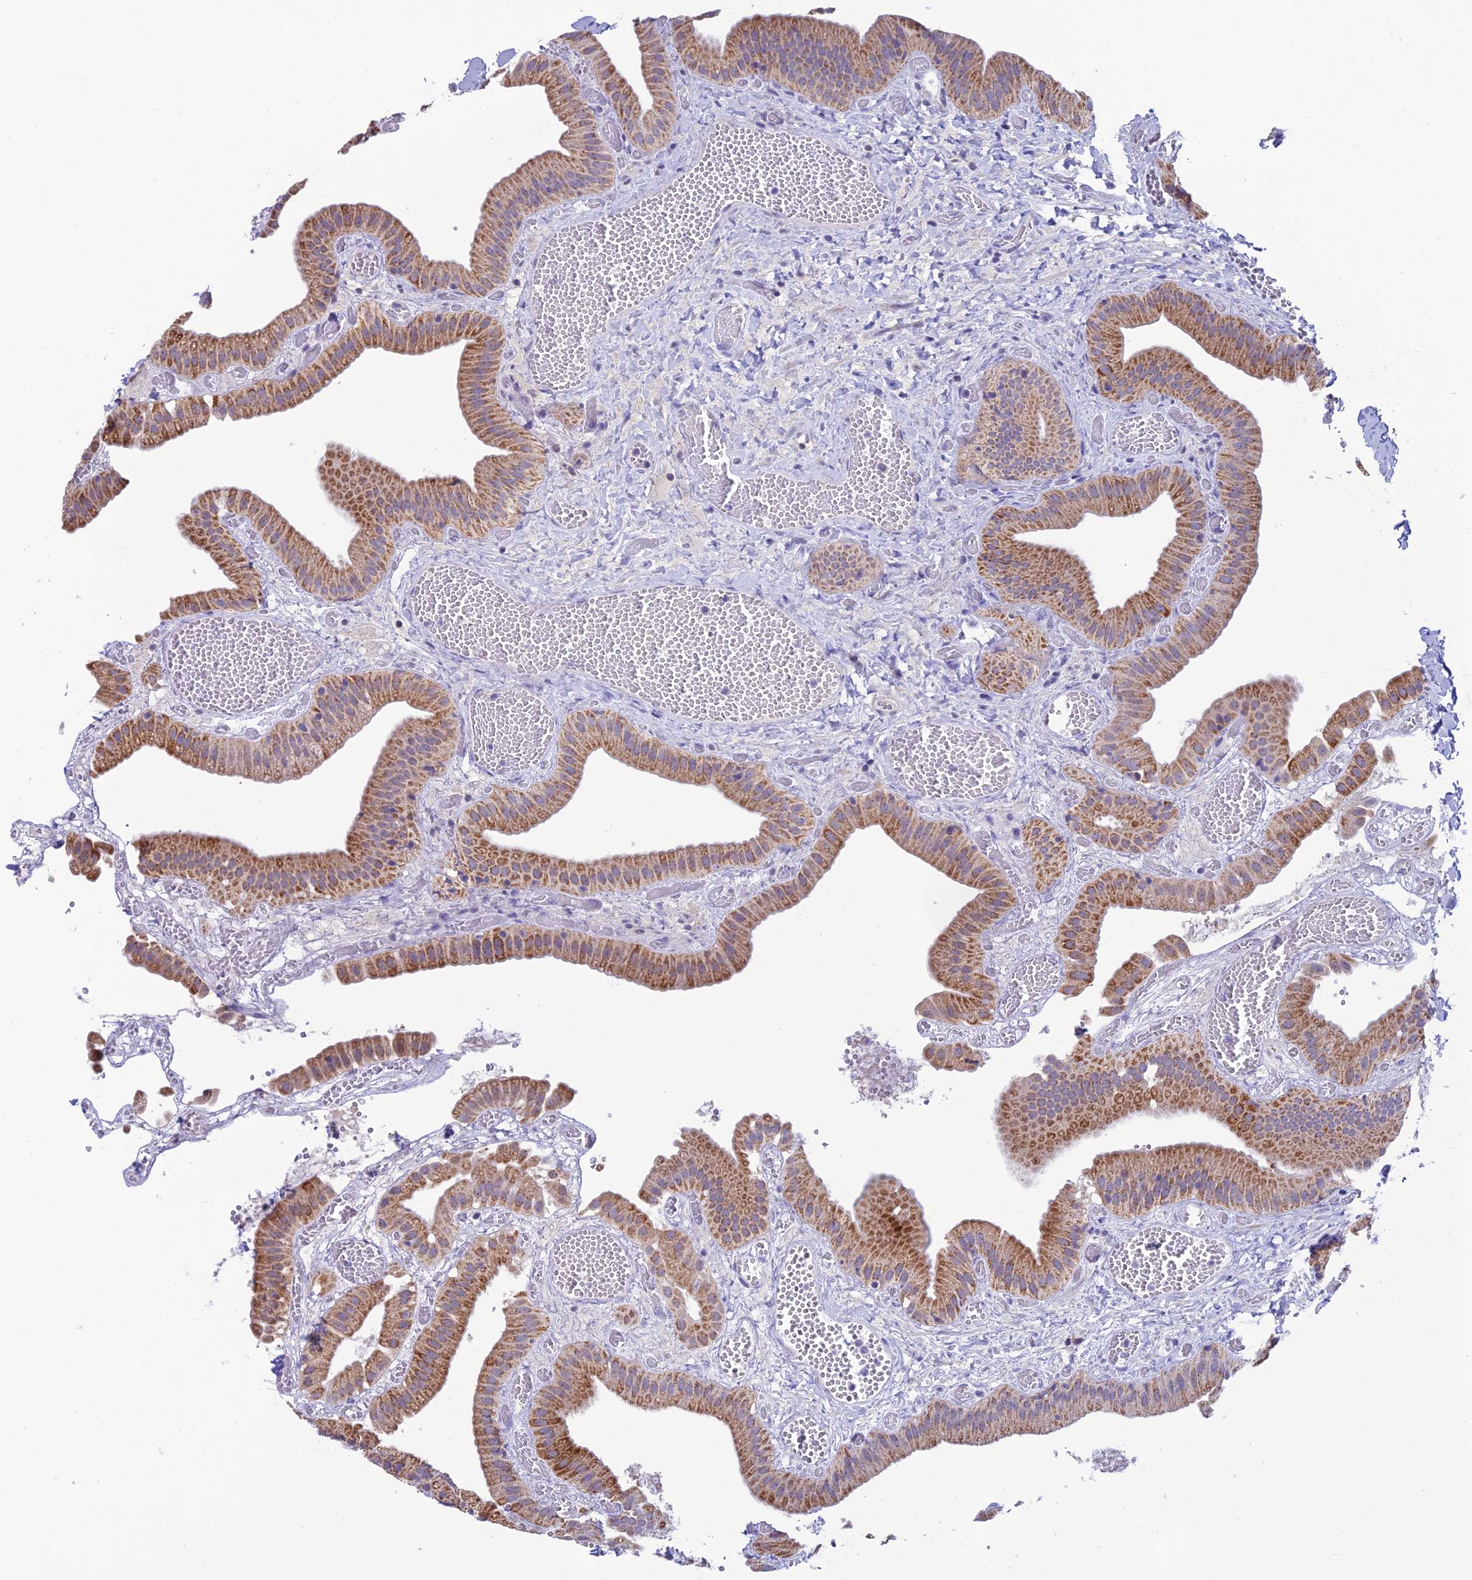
{"staining": {"intensity": "moderate", "quantity": ">75%", "location": "cytoplasmic/membranous"}, "tissue": "gallbladder", "cell_type": "Glandular cells", "image_type": "normal", "snomed": [{"axis": "morphology", "description": "Normal tissue, NOS"}, {"axis": "topography", "description": "Gallbladder"}], "caption": "Immunohistochemical staining of normal gallbladder shows medium levels of moderate cytoplasmic/membranous positivity in about >75% of glandular cells.", "gene": "SLC10A1", "patient": {"sex": "female", "age": 64}}